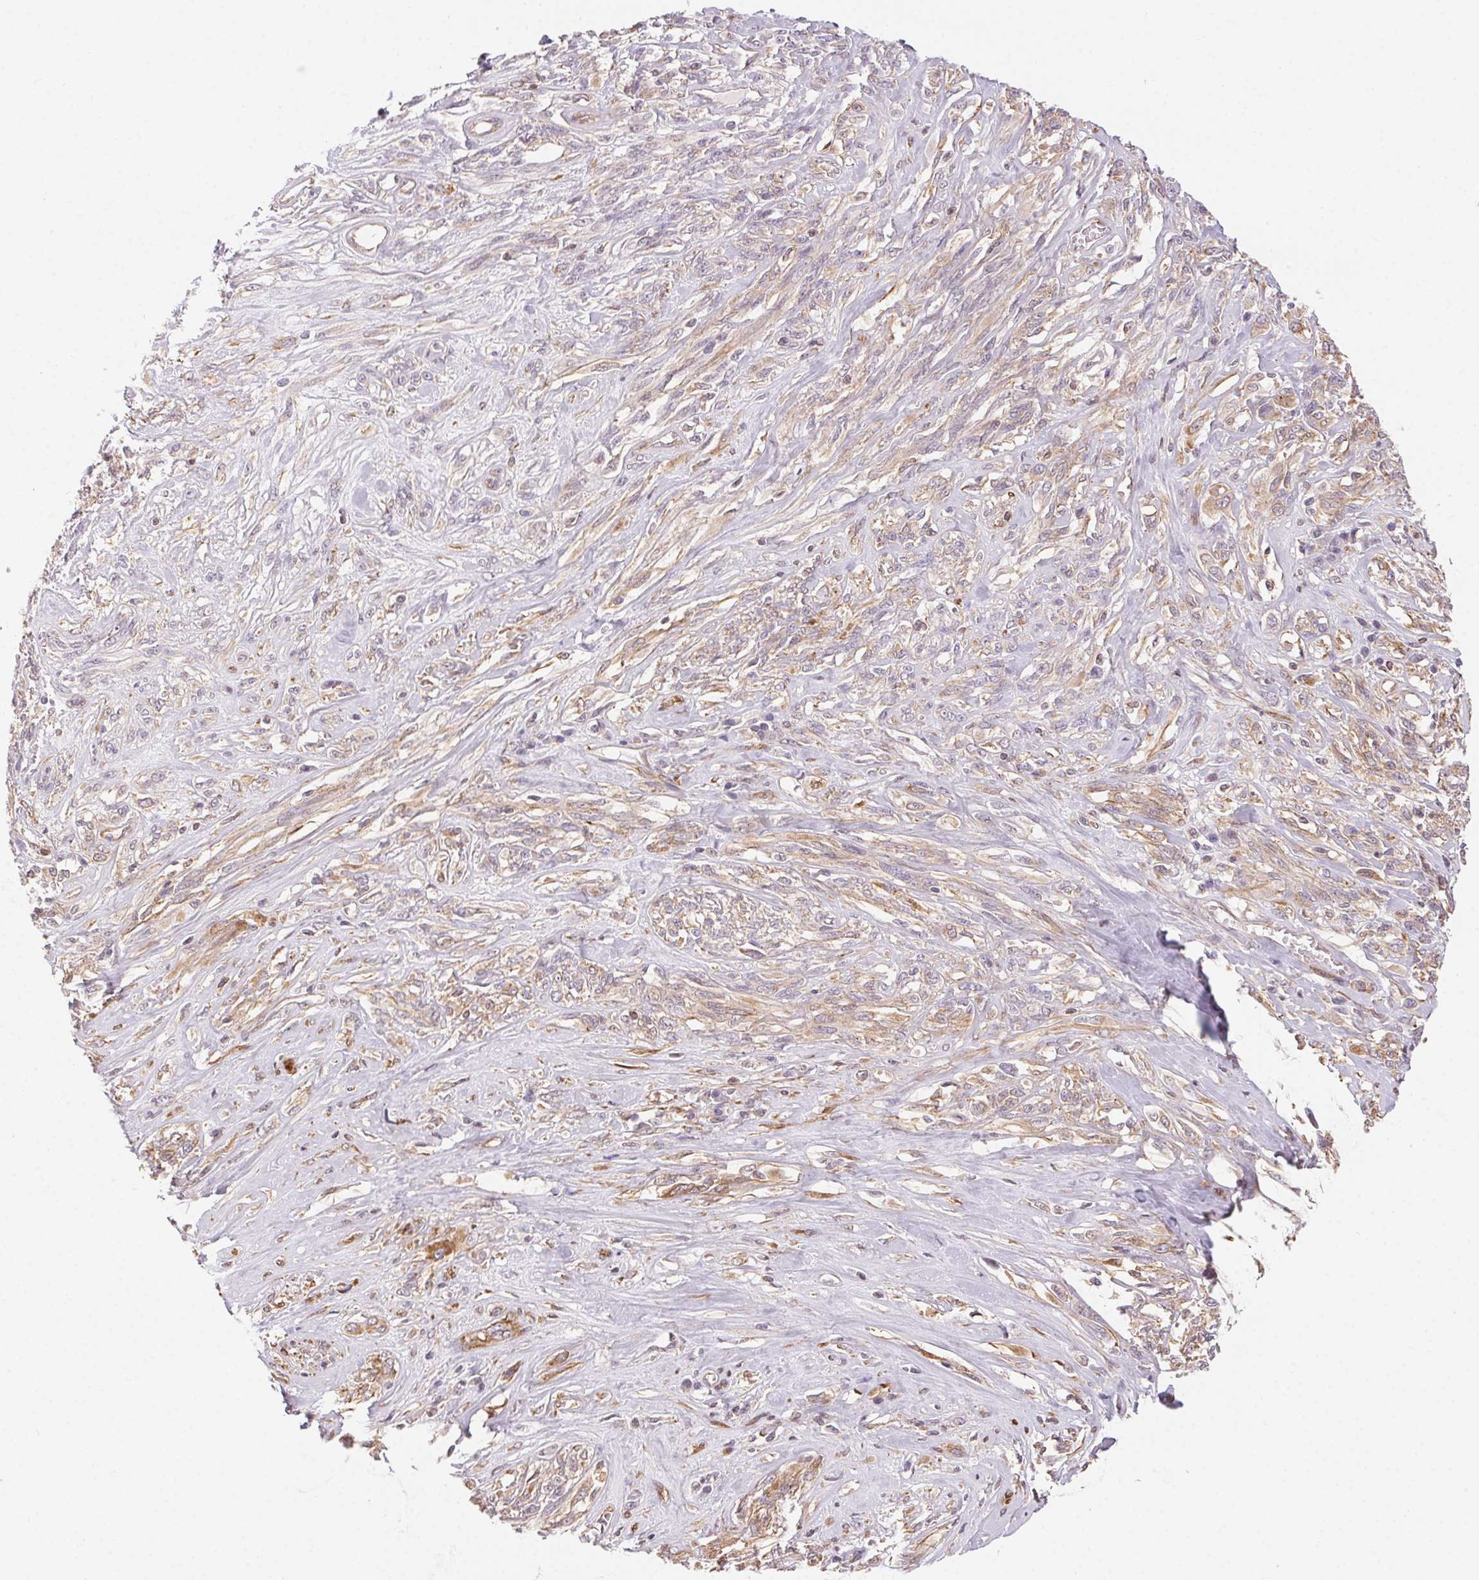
{"staining": {"intensity": "weak", "quantity": "<25%", "location": "cytoplasmic/membranous"}, "tissue": "melanoma", "cell_type": "Tumor cells", "image_type": "cancer", "snomed": [{"axis": "morphology", "description": "Malignant melanoma, NOS"}, {"axis": "topography", "description": "Skin"}], "caption": "Malignant melanoma was stained to show a protein in brown. There is no significant positivity in tumor cells.", "gene": "PLA2G4F", "patient": {"sex": "female", "age": 91}}